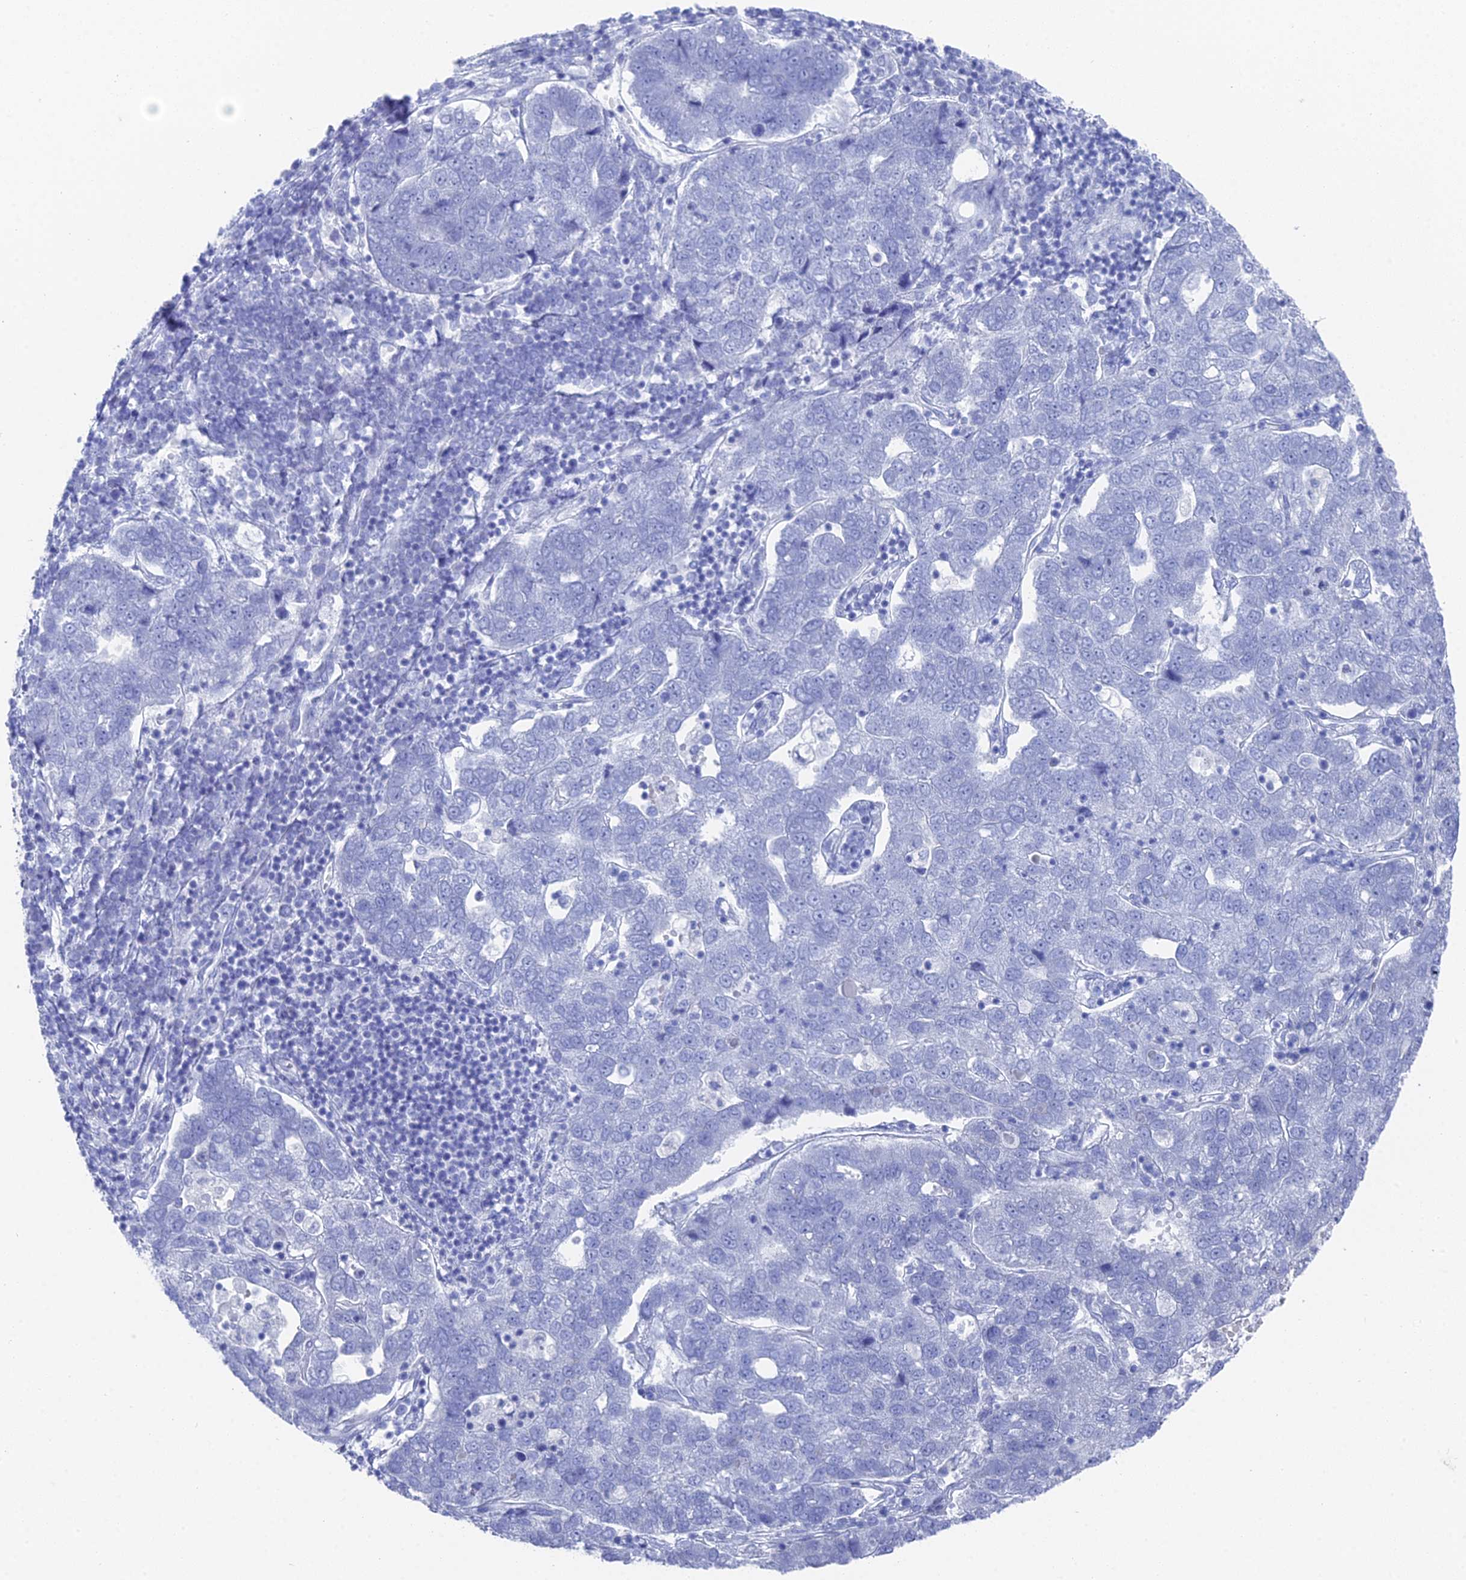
{"staining": {"intensity": "negative", "quantity": "none", "location": "none"}, "tissue": "pancreatic cancer", "cell_type": "Tumor cells", "image_type": "cancer", "snomed": [{"axis": "morphology", "description": "Adenocarcinoma, NOS"}, {"axis": "topography", "description": "Pancreas"}], "caption": "Immunohistochemistry of pancreatic adenocarcinoma displays no staining in tumor cells.", "gene": "ENPP3", "patient": {"sex": "female", "age": 61}}